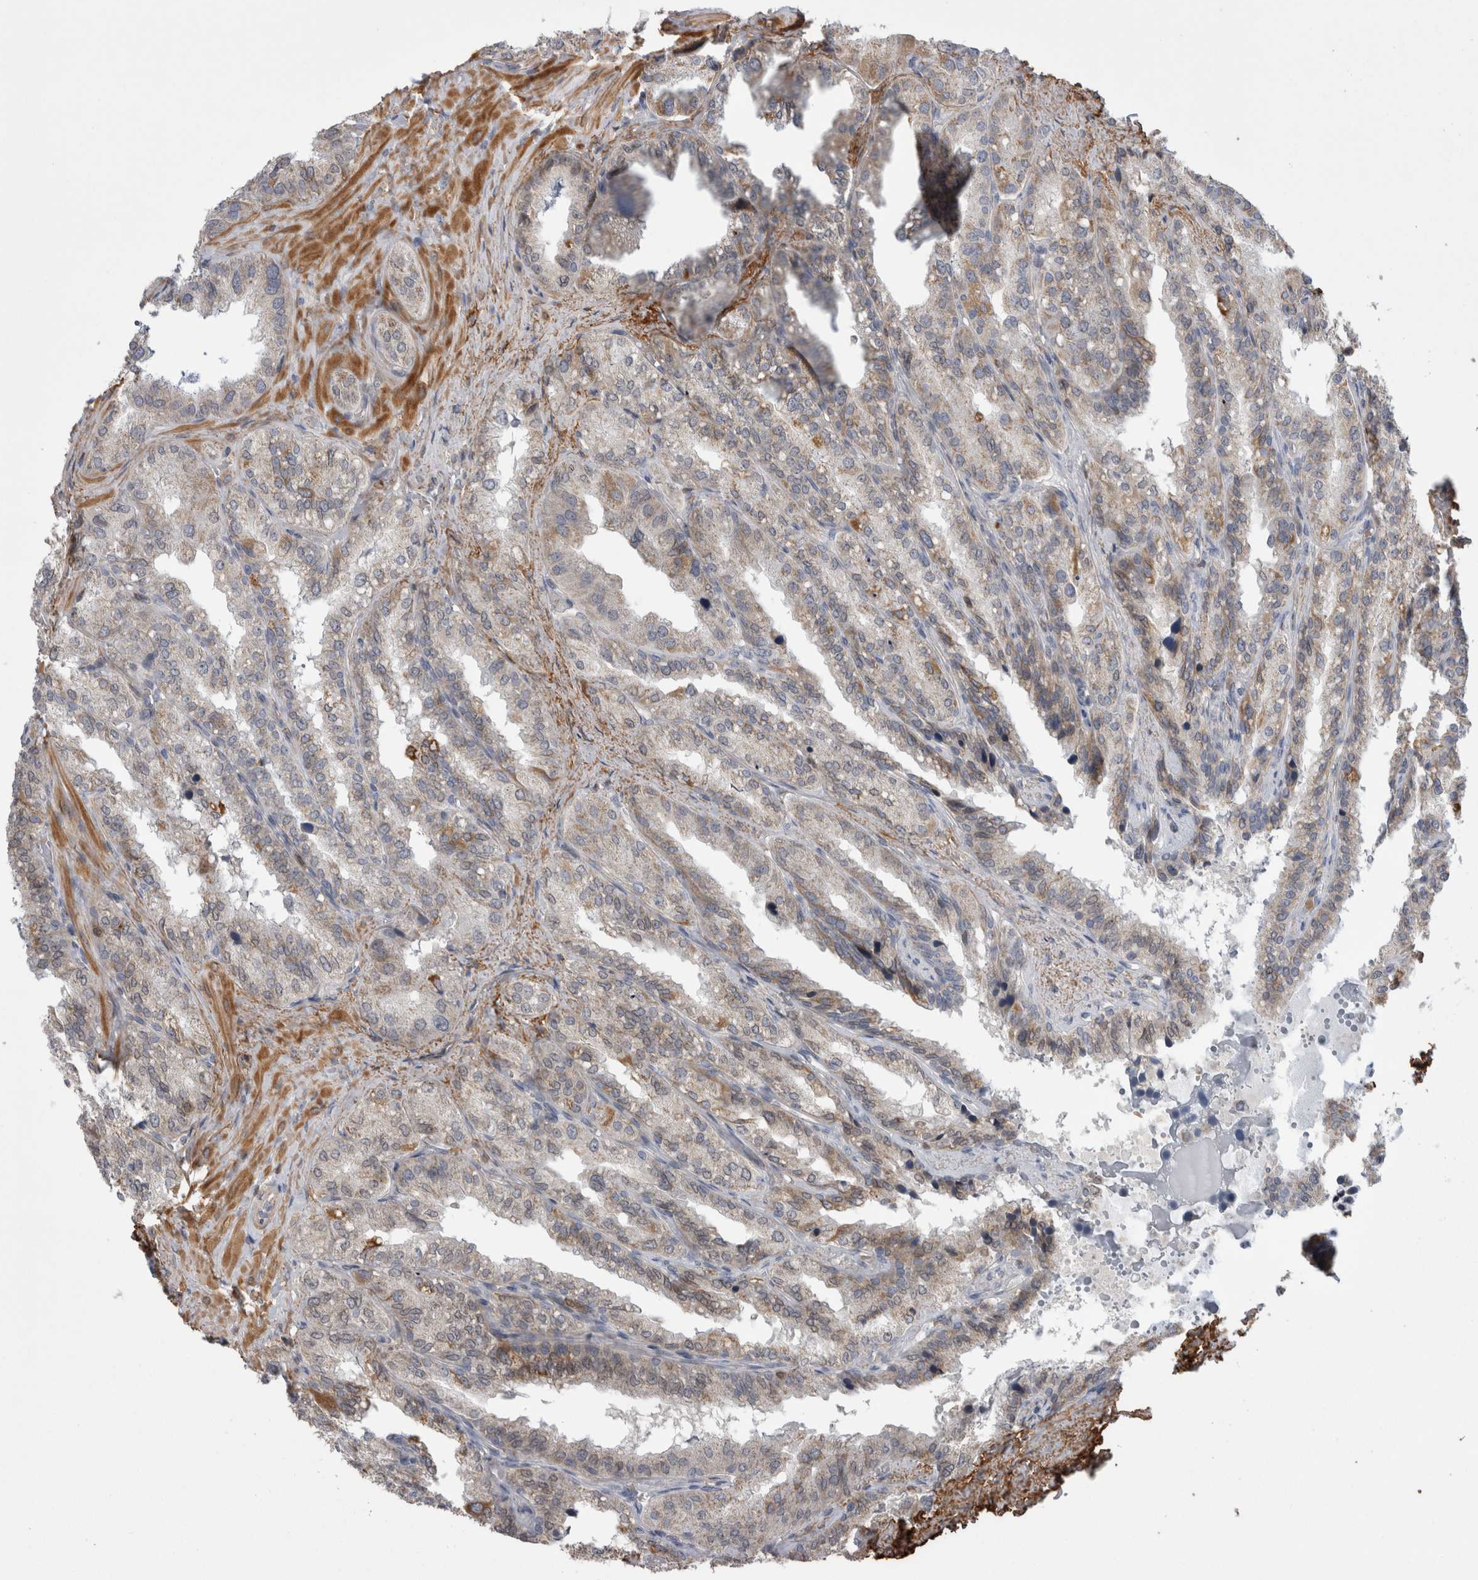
{"staining": {"intensity": "weak", "quantity": "<25%", "location": "cytoplasmic/membranous"}, "tissue": "seminal vesicle", "cell_type": "Glandular cells", "image_type": "normal", "snomed": [{"axis": "morphology", "description": "Normal tissue, NOS"}, {"axis": "topography", "description": "Prostate"}, {"axis": "topography", "description": "Seminal veicle"}], "caption": "This is an immunohistochemistry (IHC) micrograph of unremarkable human seminal vesicle. There is no staining in glandular cells.", "gene": "DARS2", "patient": {"sex": "male", "age": 51}}